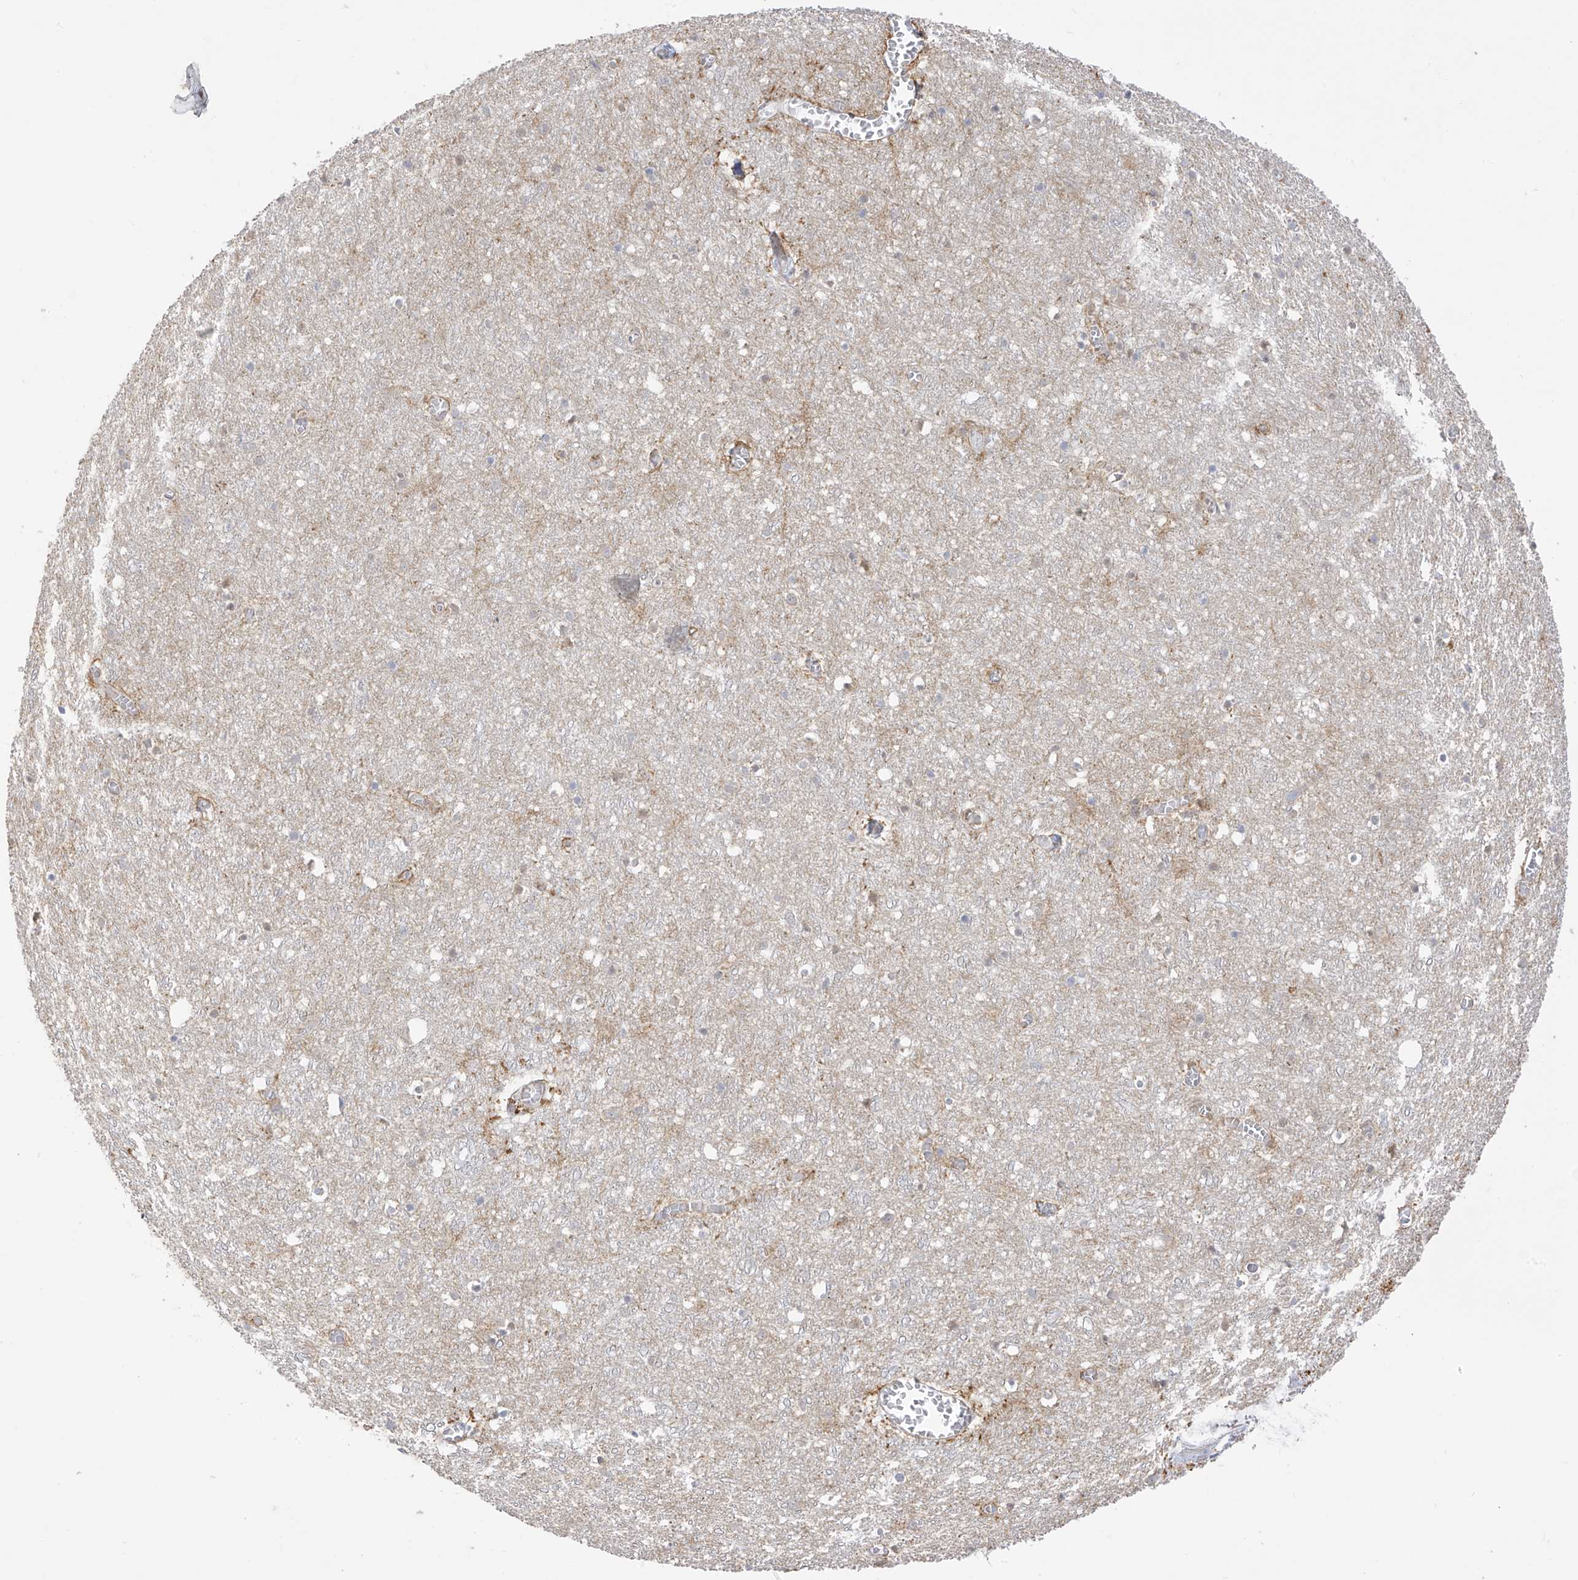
{"staining": {"intensity": "weak", "quantity": "25%-75%", "location": "cytoplasmic/membranous"}, "tissue": "cerebral cortex", "cell_type": "Endothelial cells", "image_type": "normal", "snomed": [{"axis": "morphology", "description": "Normal tissue, NOS"}, {"axis": "topography", "description": "Cerebral cortex"}], "caption": "Cerebral cortex stained with DAB (3,3'-diaminobenzidine) immunohistochemistry (IHC) demonstrates low levels of weak cytoplasmic/membranous expression in approximately 25%-75% of endothelial cells. Using DAB (brown) and hematoxylin (blue) stains, captured at high magnification using brightfield microscopy.", "gene": "EIPR1", "patient": {"sex": "female", "age": 64}}